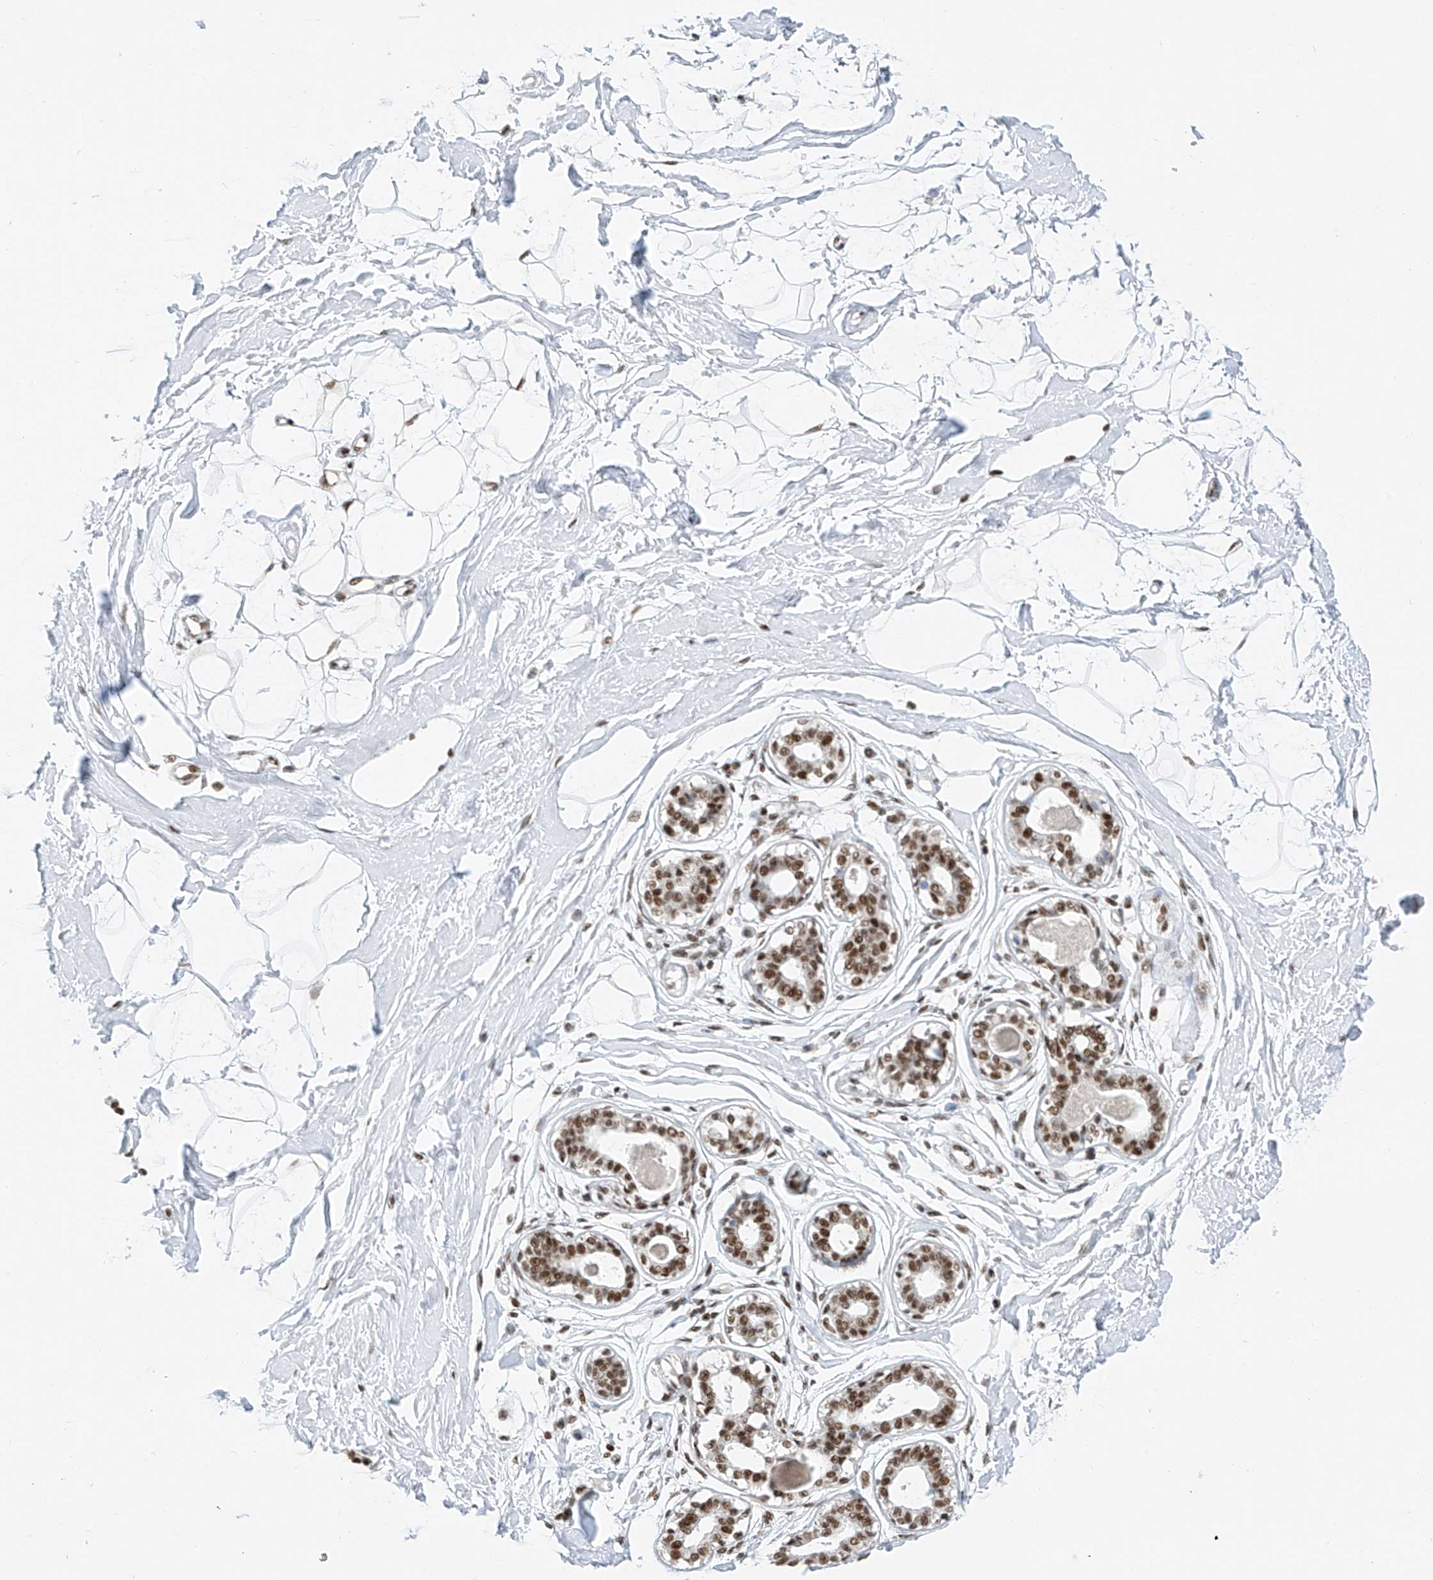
{"staining": {"intensity": "moderate", "quantity": "<25%", "location": "nuclear"}, "tissue": "breast", "cell_type": "Adipocytes", "image_type": "normal", "snomed": [{"axis": "morphology", "description": "Normal tissue, NOS"}, {"axis": "topography", "description": "Breast"}], "caption": "The immunohistochemical stain highlights moderate nuclear staining in adipocytes of benign breast.", "gene": "TAF4", "patient": {"sex": "female", "age": 45}}